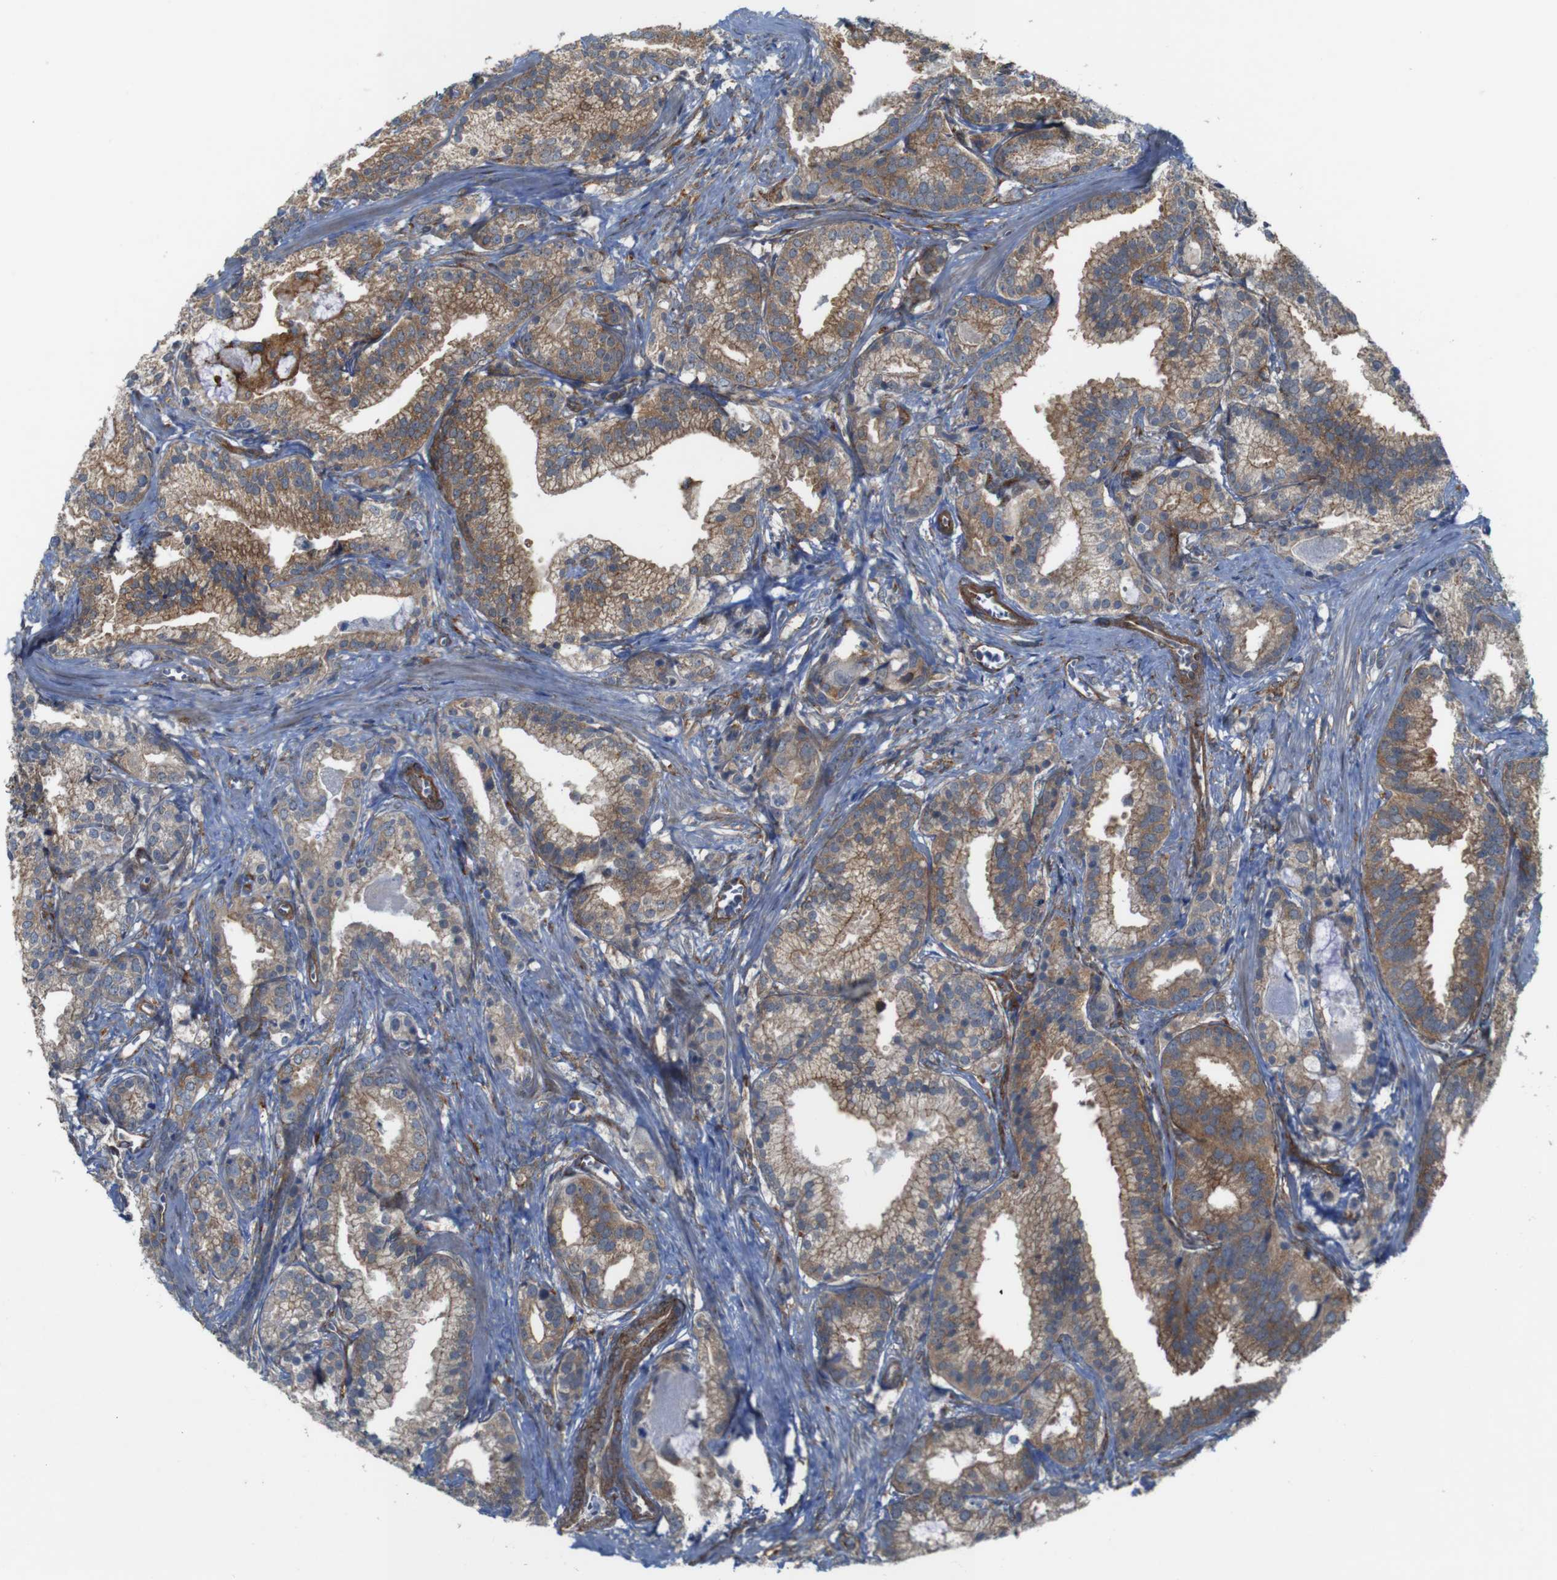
{"staining": {"intensity": "strong", "quantity": "25%-75%", "location": "cytoplasmic/membranous"}, "tissue": "prostate cancer", "cell_type": "Tumor cells", "image_type": "cancer", "snomed": [{"axis": "morphology", "description": "Adenocarcinoma, Low grade"}, {"axis": "topography", "description": "Prostate"}], "caption": "Immunohistochemical staining of prostate cancer (adenocarcinoma (low-grade)) demonstrates high levels of strong cytoplasmic/membranous protein expression in about 25%-75% of tumor cells.", "gene": "PTGER4", "patient": {"sex": "male", "age": 59}}